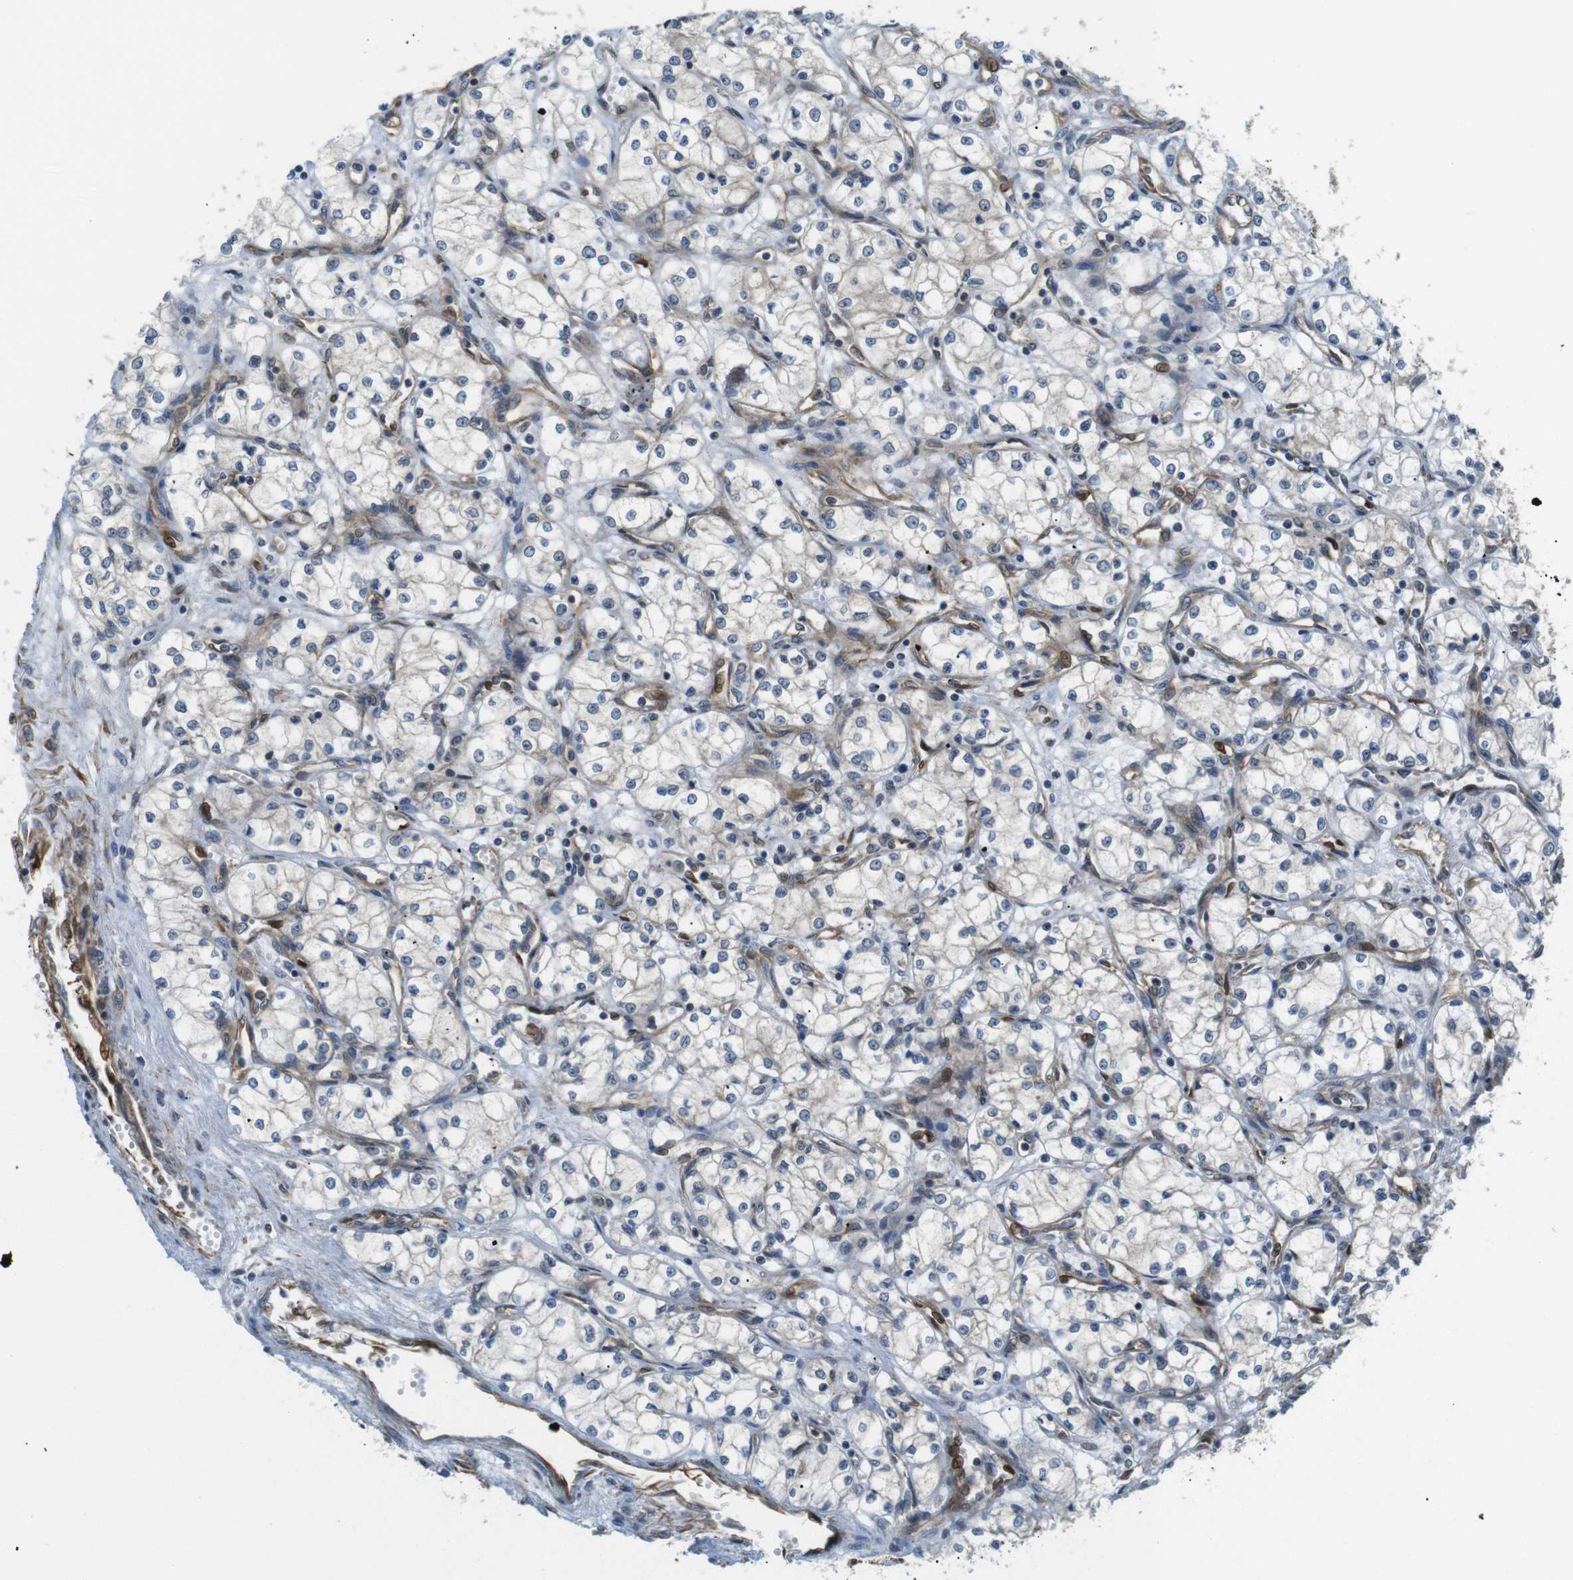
{"staining": {"intensity": "negative", "quantity": "none", "location": "none"}, "tissue": "renal cancer", "cell_type": "Tumor cells", "image_type": "cancer", "snomed": [{"axis": "morphology", "description": "Normal tissue, NOS"}, {"axis": "morphology", "description": "Adenocarcinoma, NOS"}, {"axis": "topography", "description": "Kidney"}], "caption": "Image shows no protein staining in tumor cells of renal cancer (adenocarcinoma) tissue.", "gene": "TSC1", "patient": {"sex": "male", "age": 59}}